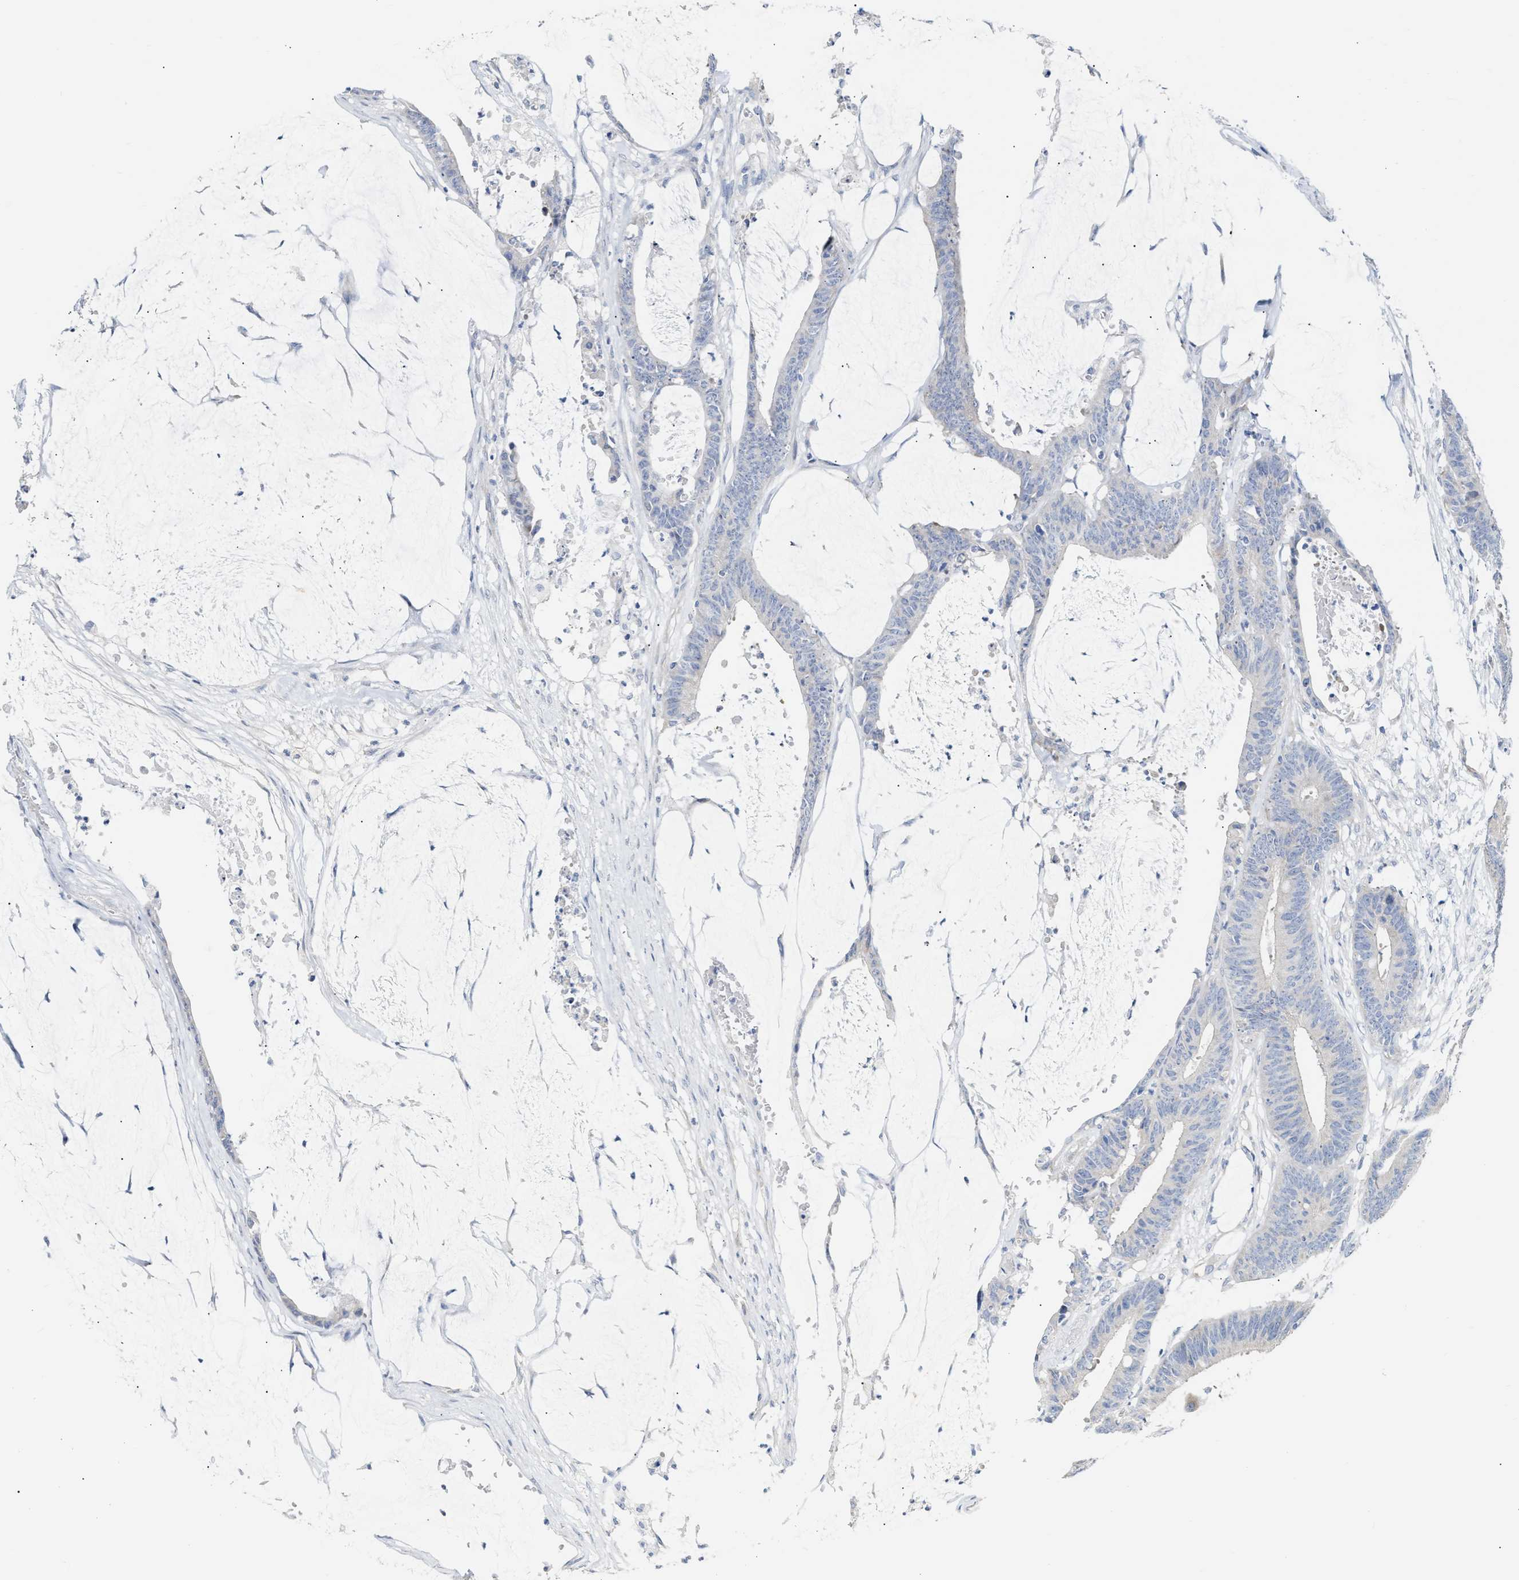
{"staining": {"intensity": "negative", "quantity": "none", "location": "none"}, "tissue": "colorectal cancer", "cell_type": "Tumor cells", "image_type": "cancer", "snomed": [{"axis": "morphology", "description": "Adenocarcinoma, NOS"}, {"axis": "topography", "description": "Rectum"}], "caption": "Photomicrograph shows no significant protein staining in tumor cells of colorectal adenocarcinoma.", "gene": "FHL1", "patient": {"sex": "female", "age": 66}}